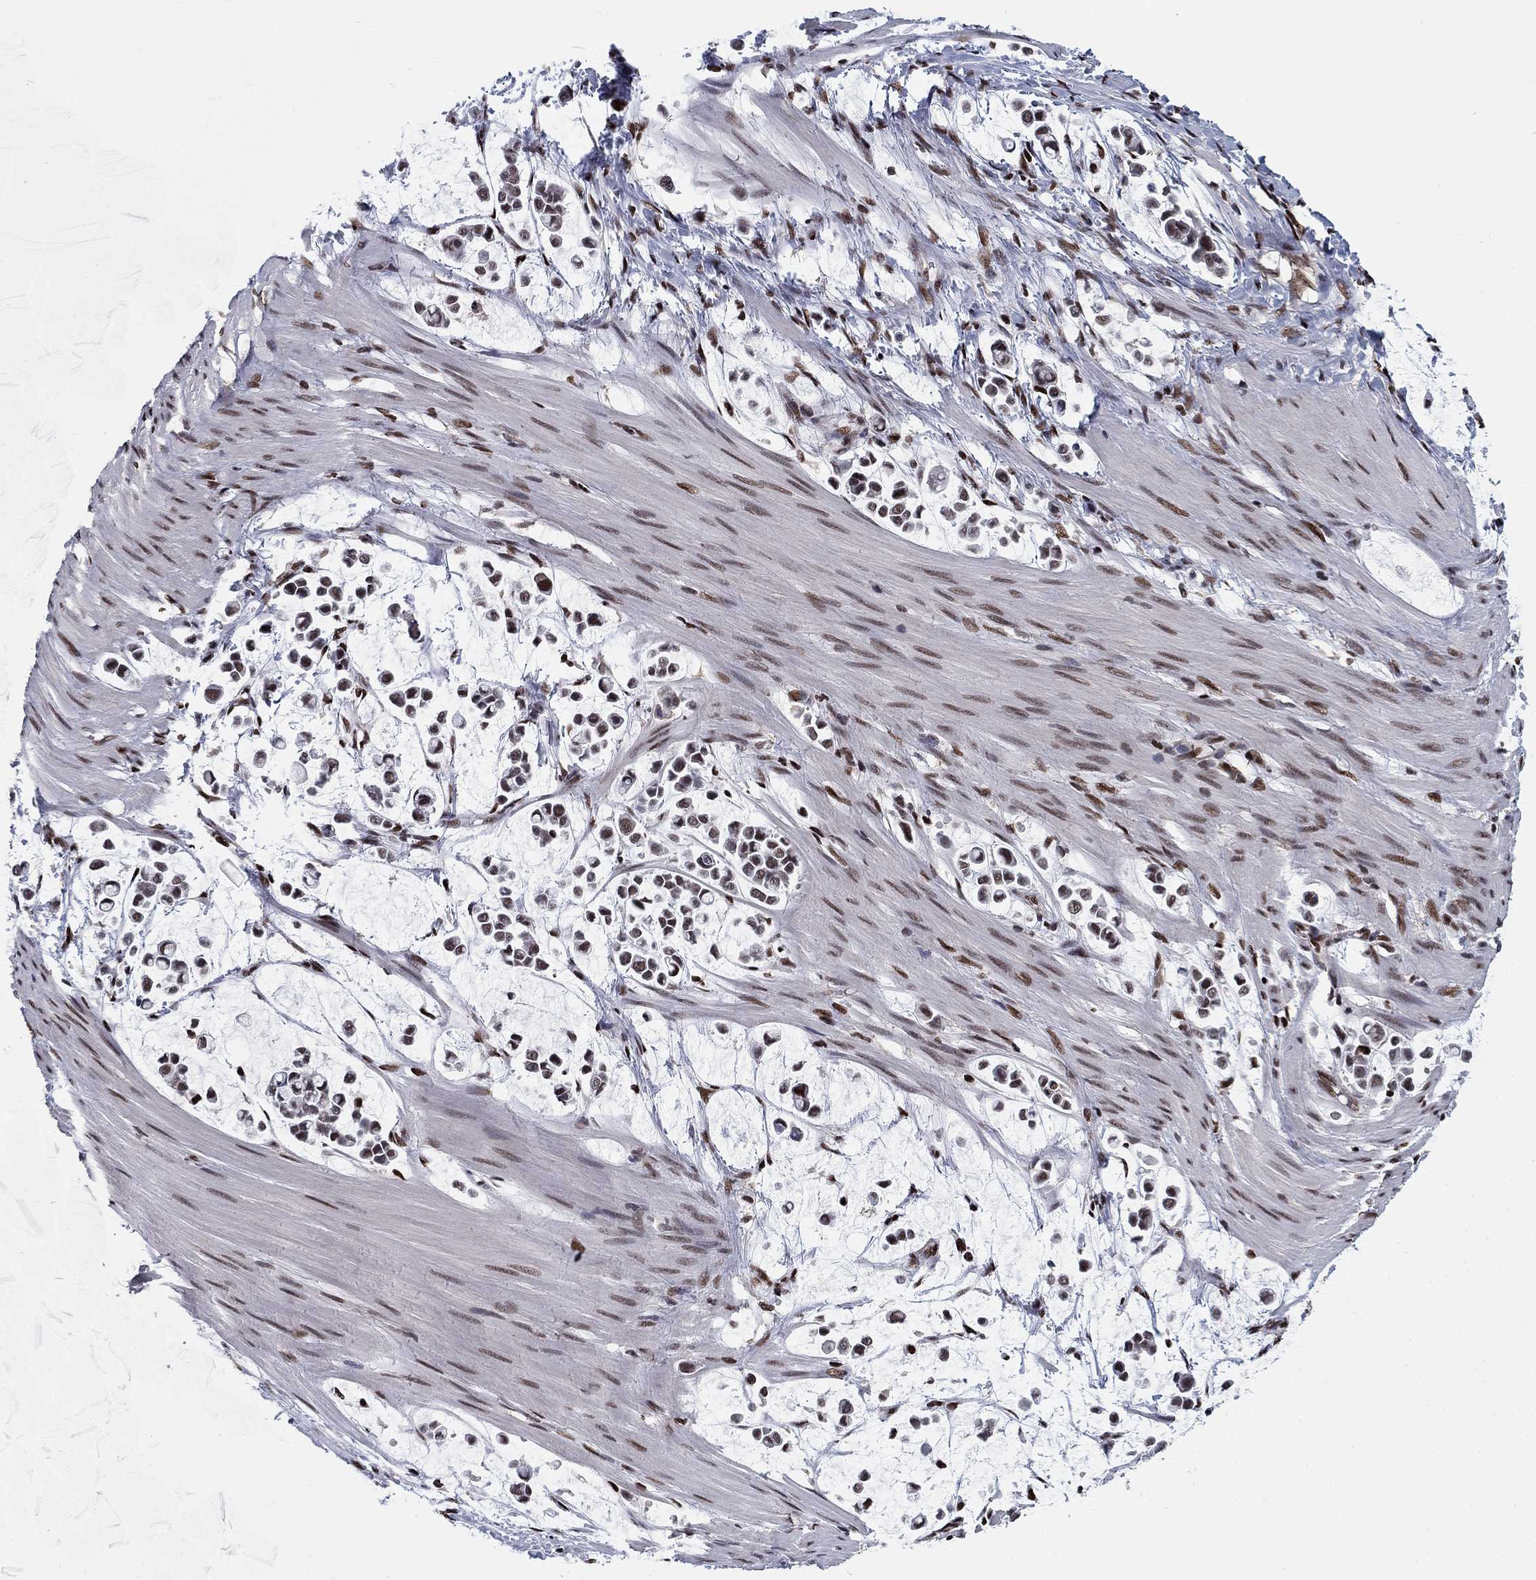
{"staining": {"intensity": "strong", "quantity": "<25%", "location": "nuclear"}, "tissue": "stomach cancer", "cell_type": "Tumor cells", "image_type": "cancer", "snomed": [{"axis": "morphology", "description": "Adenocarcinoma, NOS"}, {"axis": "topography", "description": "Stomach"}], "caption": "An immunohistochemistry image of tumor tissue is shown. Protein staining in brown highlights strong nuclear positivity in stomach adenocarcinoma within tumor cells.", "gene": "RPRD1B", "patient": {"sex": "male", "age": 82}}